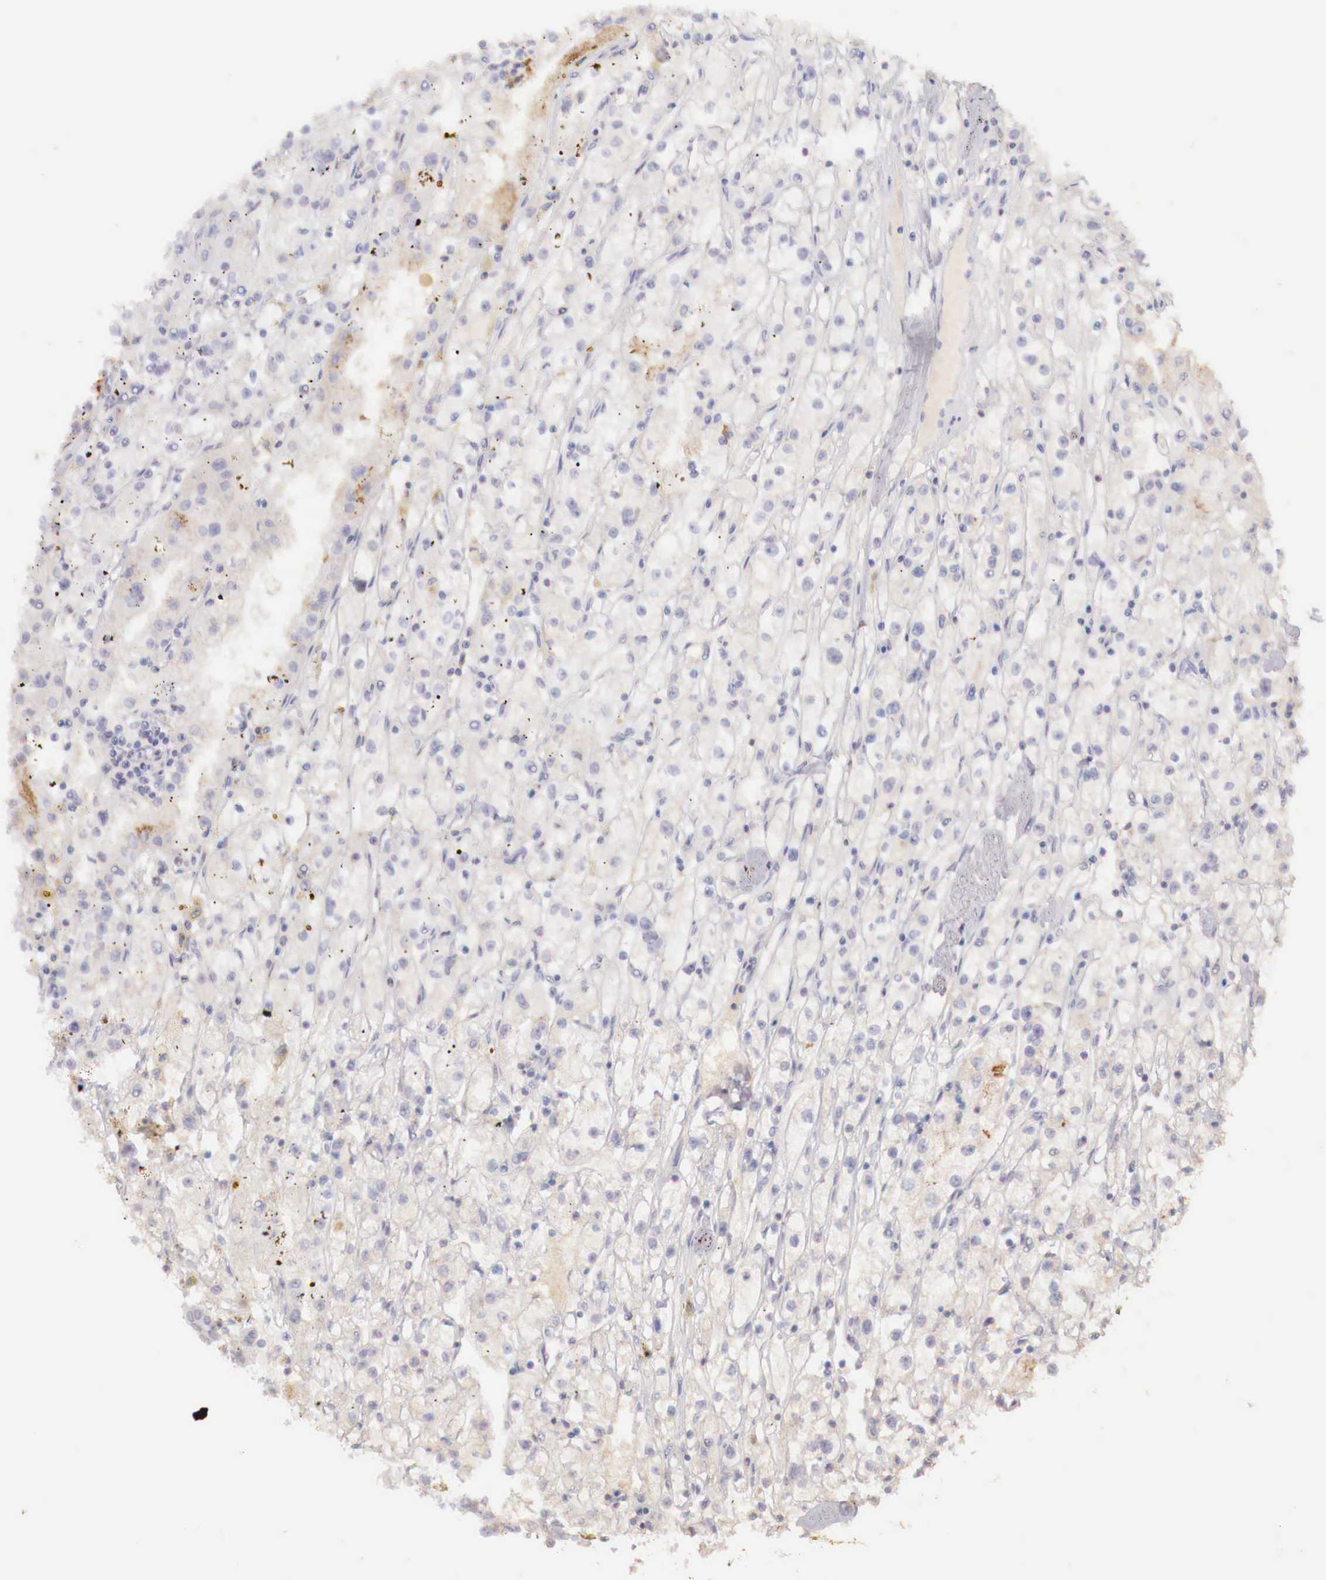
{"staining": {"intensity": "weak", "quantity": "25%-75%", "location": "cytoplasmic/membranous"}, "tissue": "renal cancer", "cell_type": "Tumor cells", "image_type": "cancer", "snomed": [{"axis": "morphology", "description": "Adenocarcinoma, NOS"}, {"axis": "topography", "description": "Kidney"}], "caption": "Renal cancer (adenocarcinoma) stained with DAB (3,3'-diaminobenzidine) immunohistochemistry (IHC) displays low levels of weak cytoplasmic/membranous expression in approximately 25%-75% of tumor cells. (DAB IHC with brightfield microscopy, high magnification).", "gene": "XPNPEP2", "patient": {"sex": "male", "age": 56}}